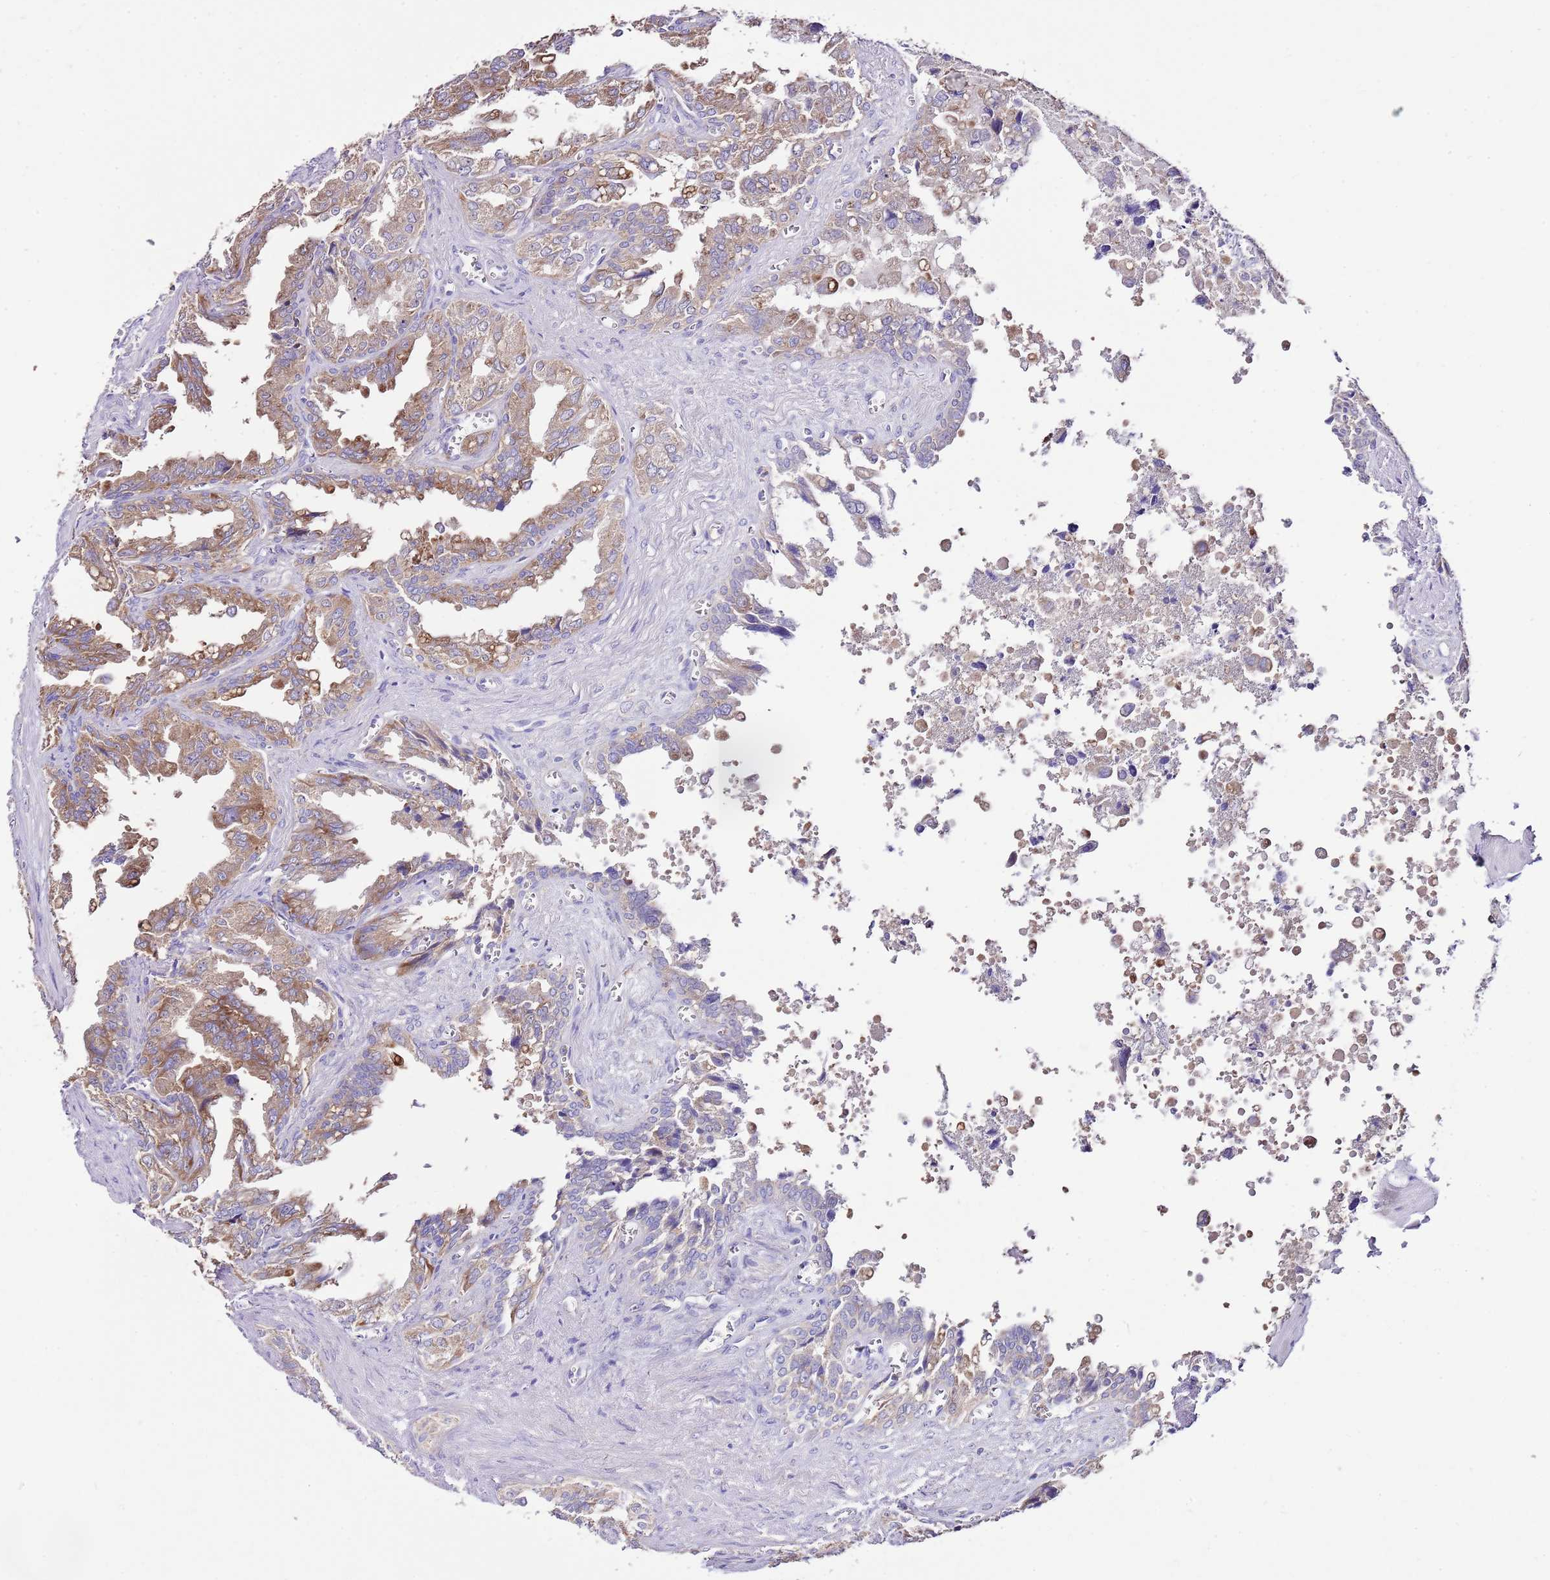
{"staining": {"intensity": "moderate", "quantity": ">75%", "location": "cytoplasmic/membranous"}, "tissue": "seminal vesicle", "cell_type": "Glandular cells", "image_type": "normal", "snomed": [{"axis": "morphology", "description": "Normal tissue, NOS"}, {"axis": "topography", "description": "Seminal veicle"}], "caption": "The photomicrograph displays a brown stain indicating the presence of a protein in the cytoplasmic/membranous of glandular cells in seminal vesicle. The protein is shown in brown color, while the nuclei are stained blue.", "gene": "RPS10", "patient": {"sex": "male", "age": 67}}